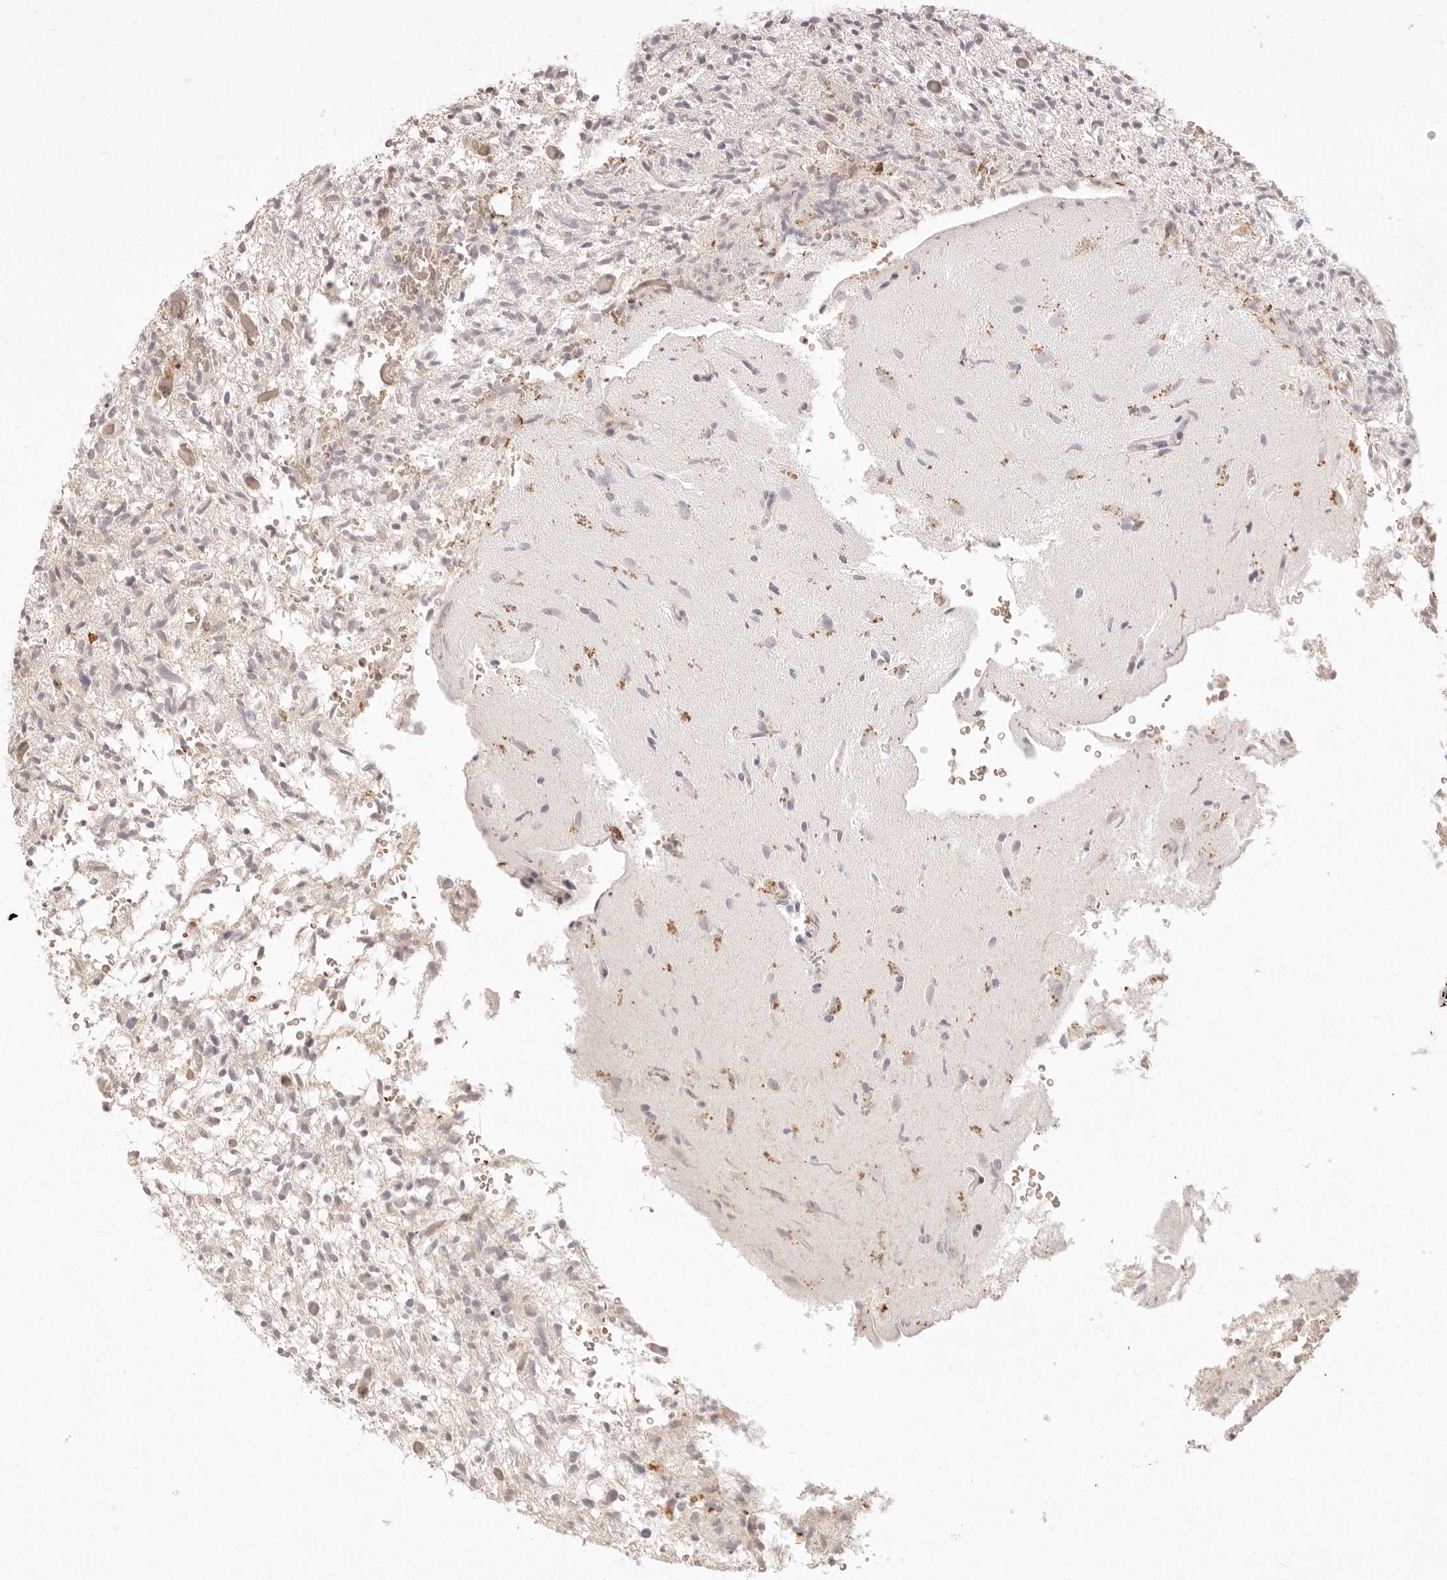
{"staining": {"intensity": "moderate", "quantity": "<25%", "location": "cytoplasmic/membranous"}, "tissue": "glioma", "cell_type": "Tumor cells", "image_type": "cancer", "snomed": [{"axis": "morphology", "description": "Glioma, malignant, High grade"}, {"axis": "topography", "description": "Brain"}], "caption": "A low amount of moderate cytoplasmic/membranous staining is seen in about <25% of tumor cells in glioma tissue.", "gene": "C1orf127", "patient": {"sex": "female", "age": 57}}